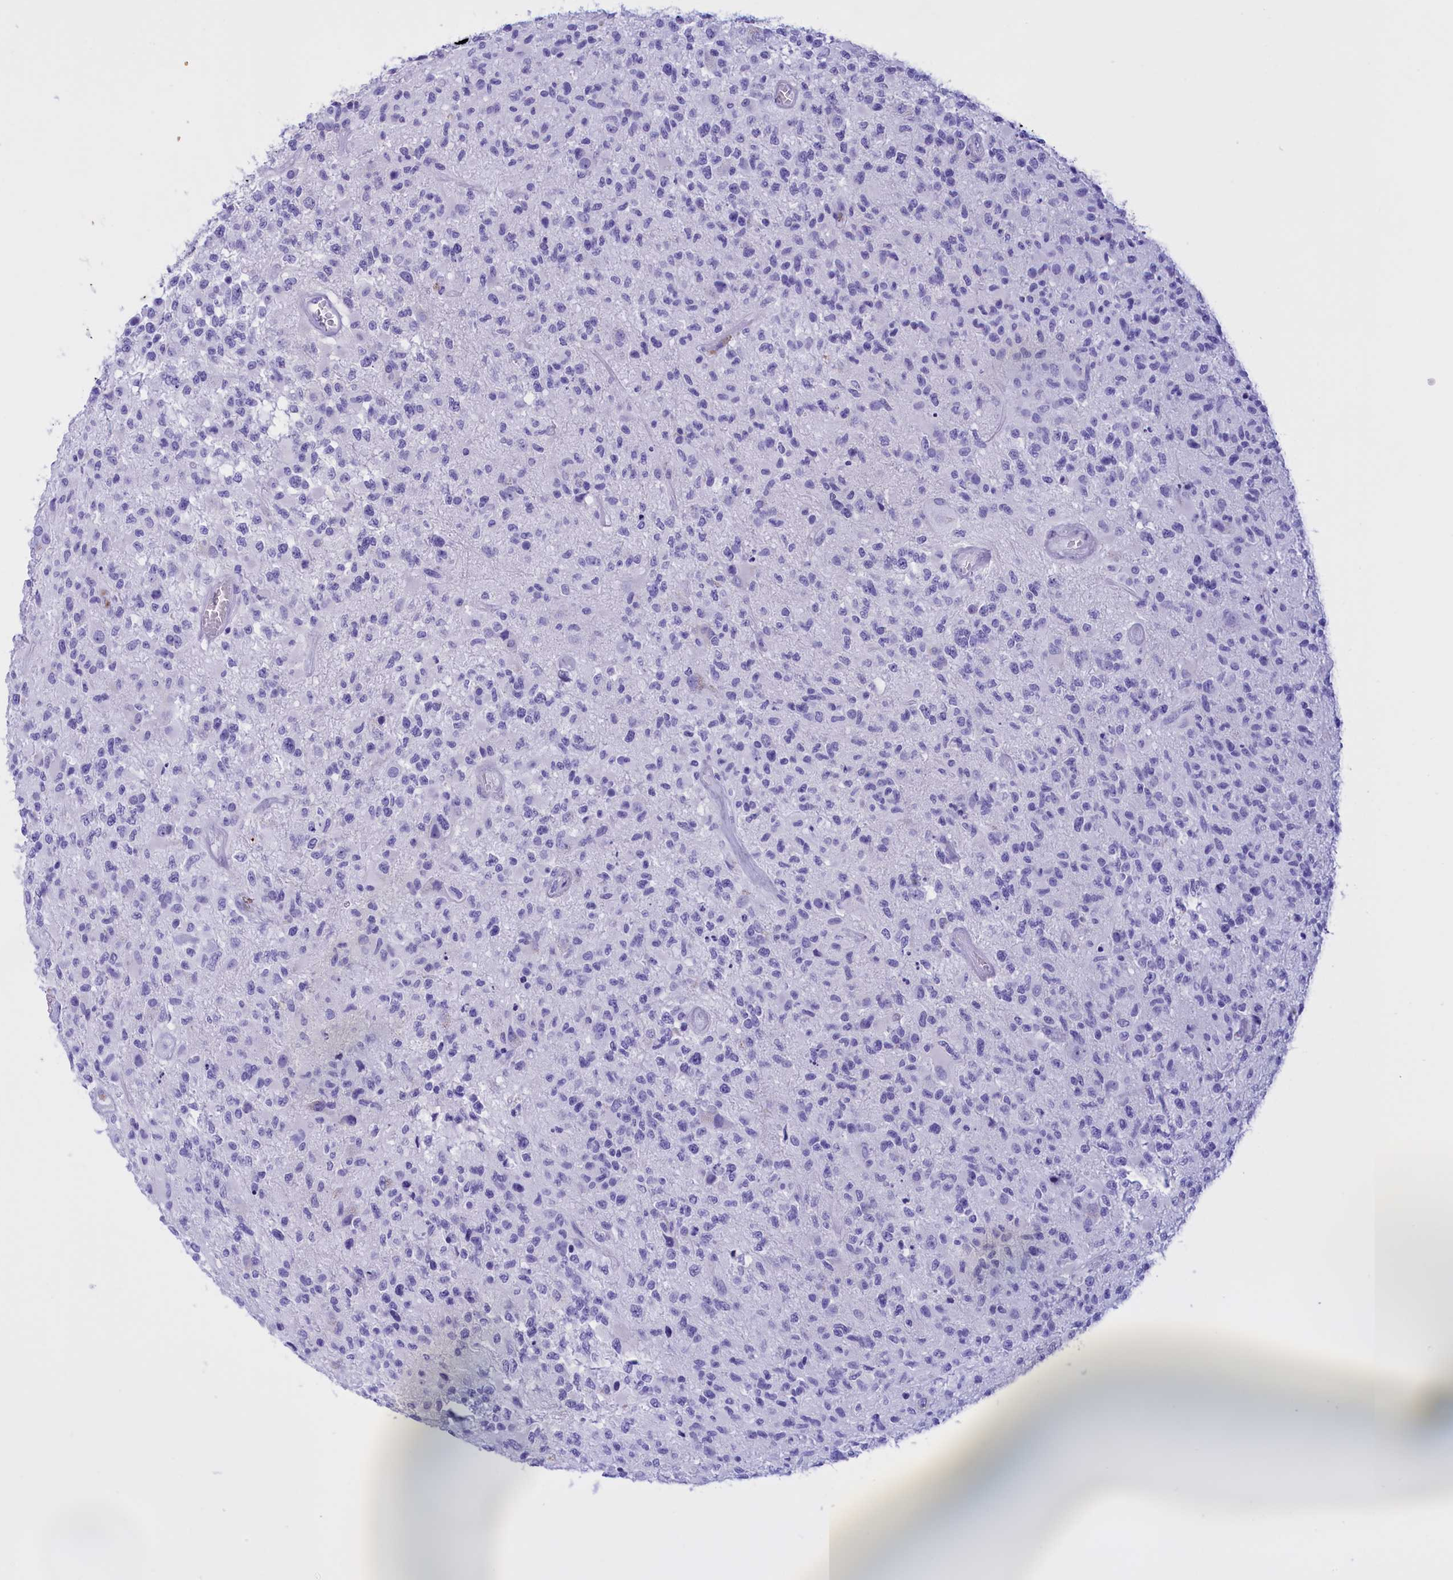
{"staining": {"intensity": "negative", "quantity": "none", "location": "none"}, "tissue": "glioma", "cell_type": "Tumor cells", "image_type": "cancer", "snomed": [{"axis": "morphology", "description": "Glioma, malignant, High grade"}, {"axis": "morphology", "description": "Glioblastoma, NOS"}, {"axis": "topography", "description": "Brain"}], "caption": "Tumor cells are negative for protein expression in human glioma.", "gene": "BRI3", "patient": {"sex": "male", "age": 60}}